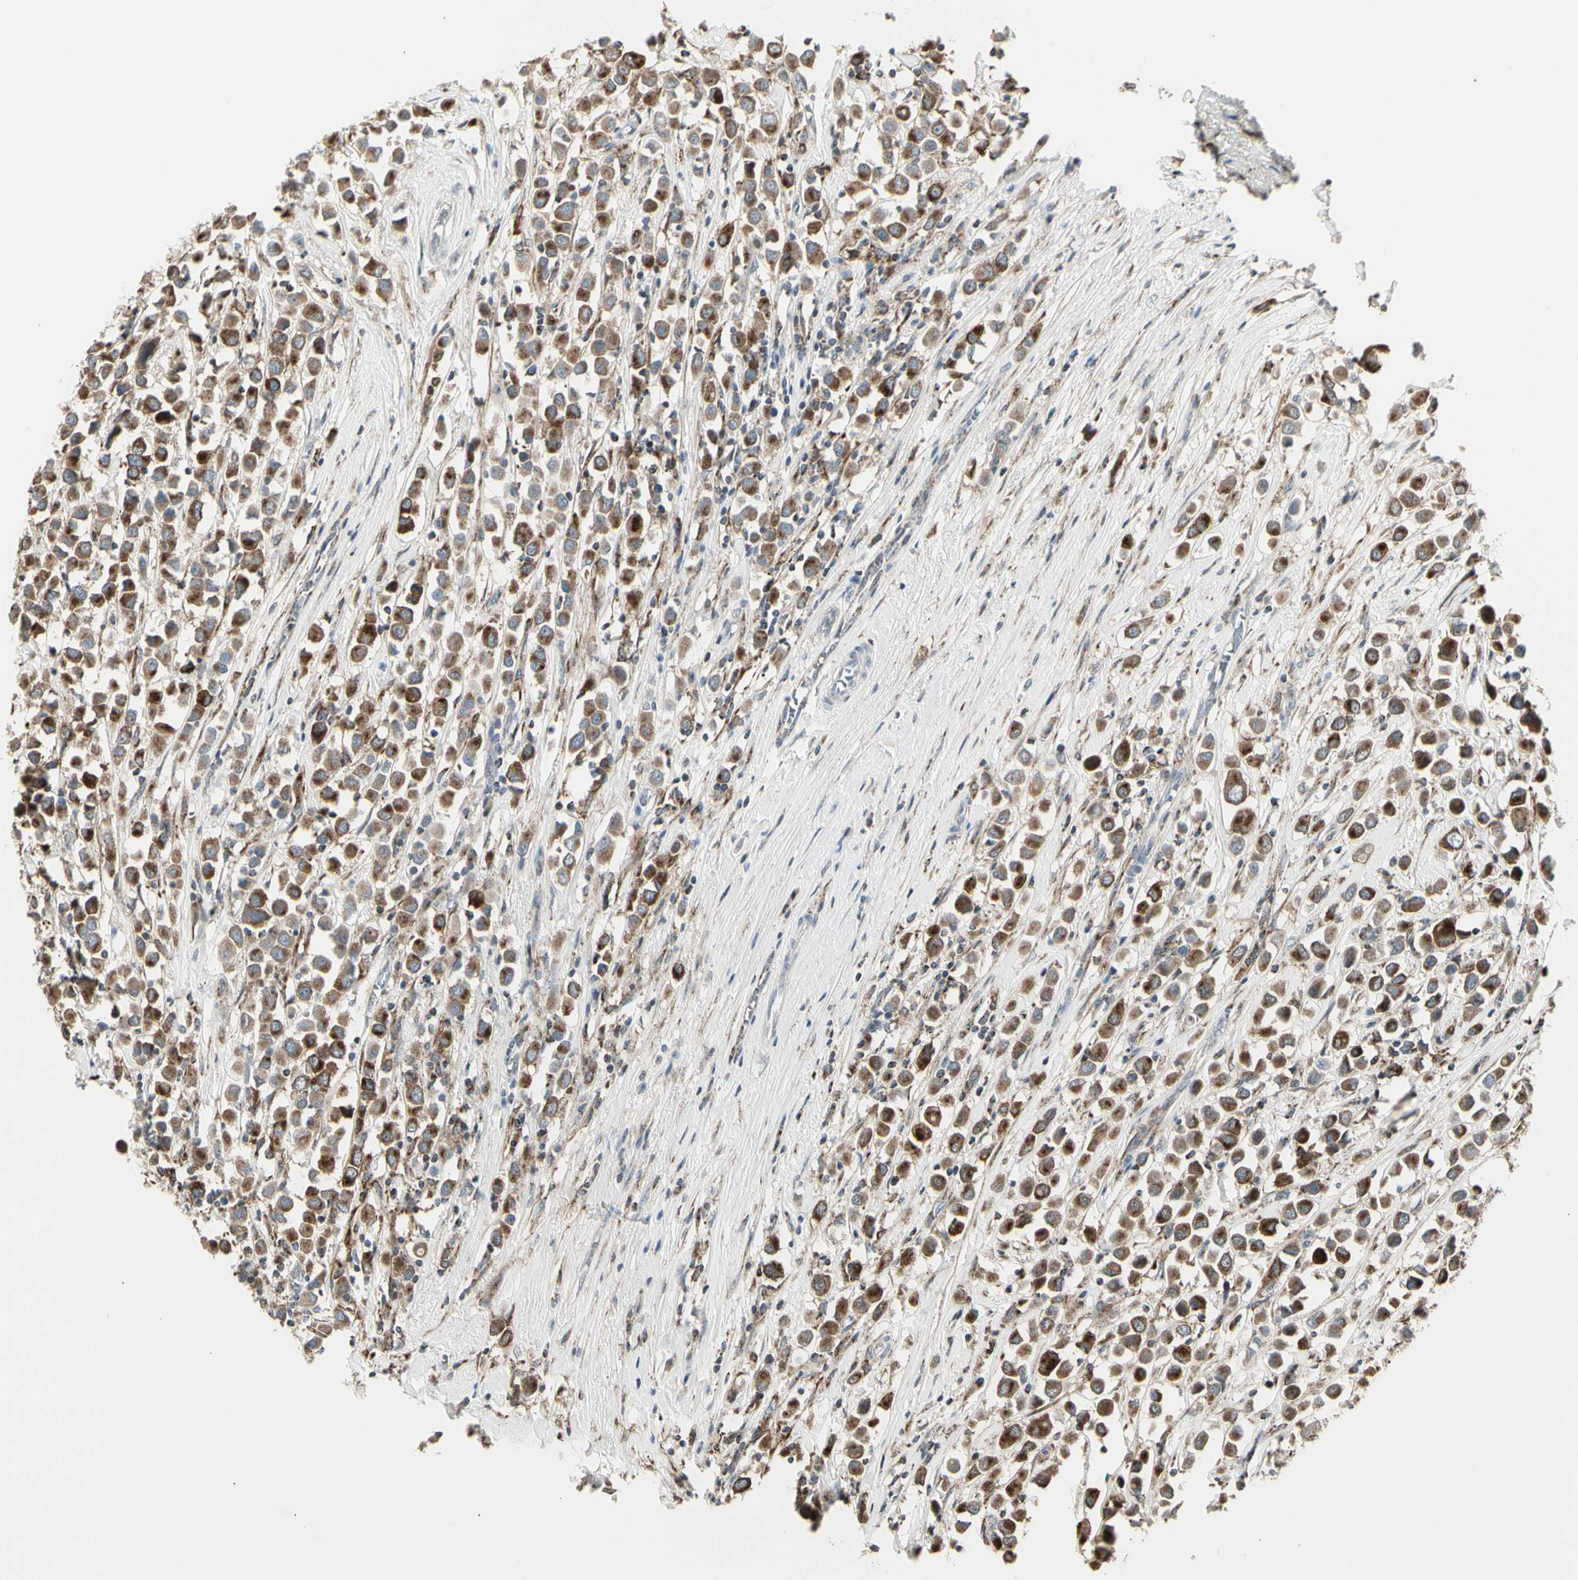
{"staining": {"intensity": "moderate", "quantity": ">75%", "location": "cytoplasmic/membranous"}, "tissue": "breast cancer", "cell_type": "Tumor cells", "image_type": "cancer", "snomed": [{"axis": "morphology", "description": "Duct carcinoma"}, {"axis": "topography", "description": "Breast"}], "caption": "Immunohistochemistry (IHC) of human breast cancer exhibits medium levels of moderate cytoplasmic/membranous expression in about >75% of tumor cells.", "gene": "TMEM176A", "patient": {"sex": "female", "age": 61}}